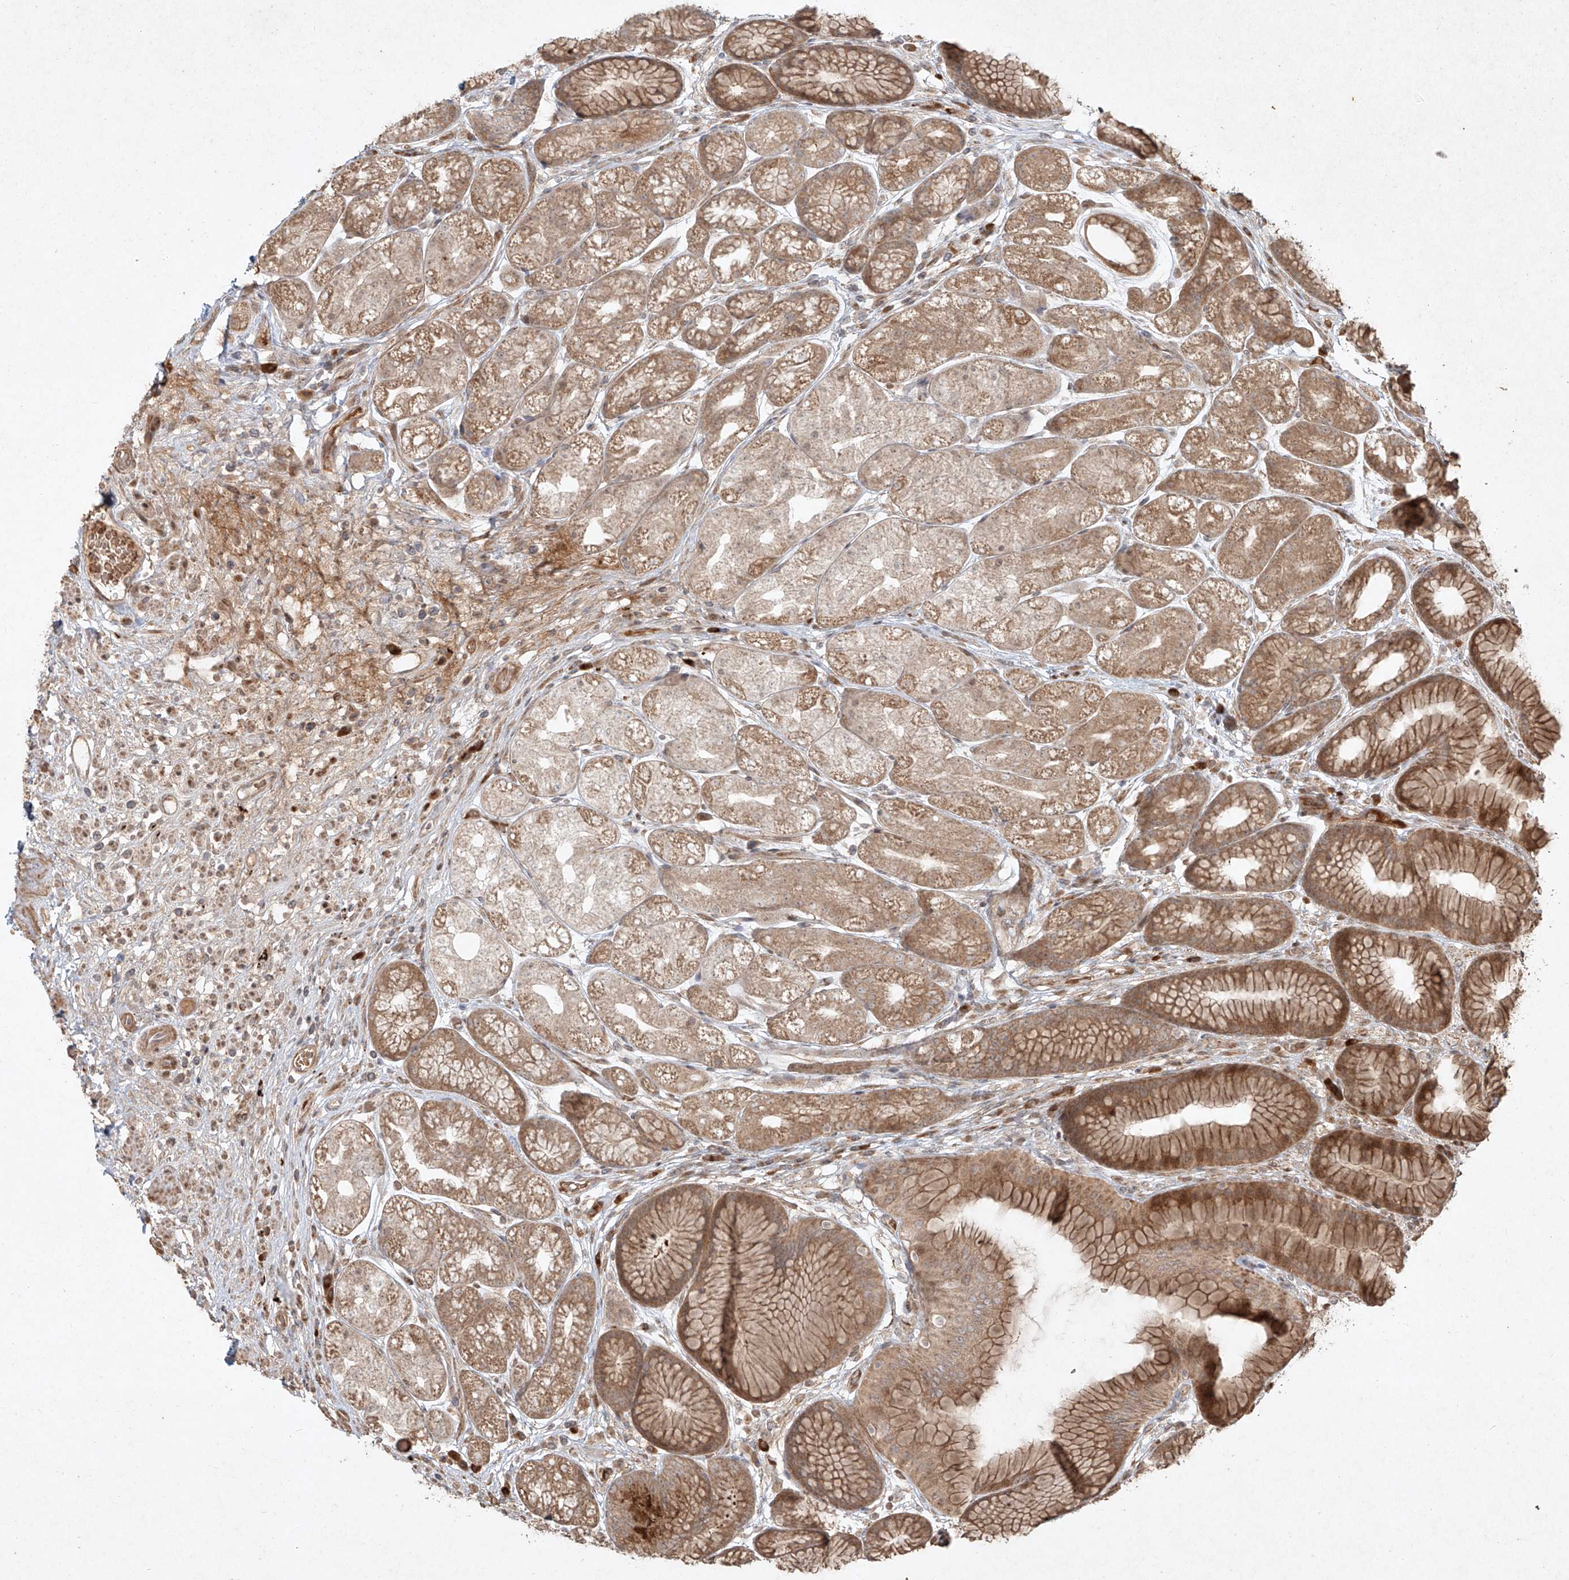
{"staining": {"intensity": "moderate", "quantity": ">75%", "location": "cytoplasmic/membranous"}, "tissue": "stomach", "cell_type": "Glandular cells", "image_type": "normal", "snomed": [{"axis": "morphology", "description": "Normal tissue, NOS"}, {"axis": "topography", "description": "Stomach"}], "caption": "Immunohistochemical staining of benign human stomach exhibits moderate cytoplasmic/membranous protein positivity in about >75% of glandular cells.", "gene": "CYYR1", "patient": {"sex": "male", "age": 57}}